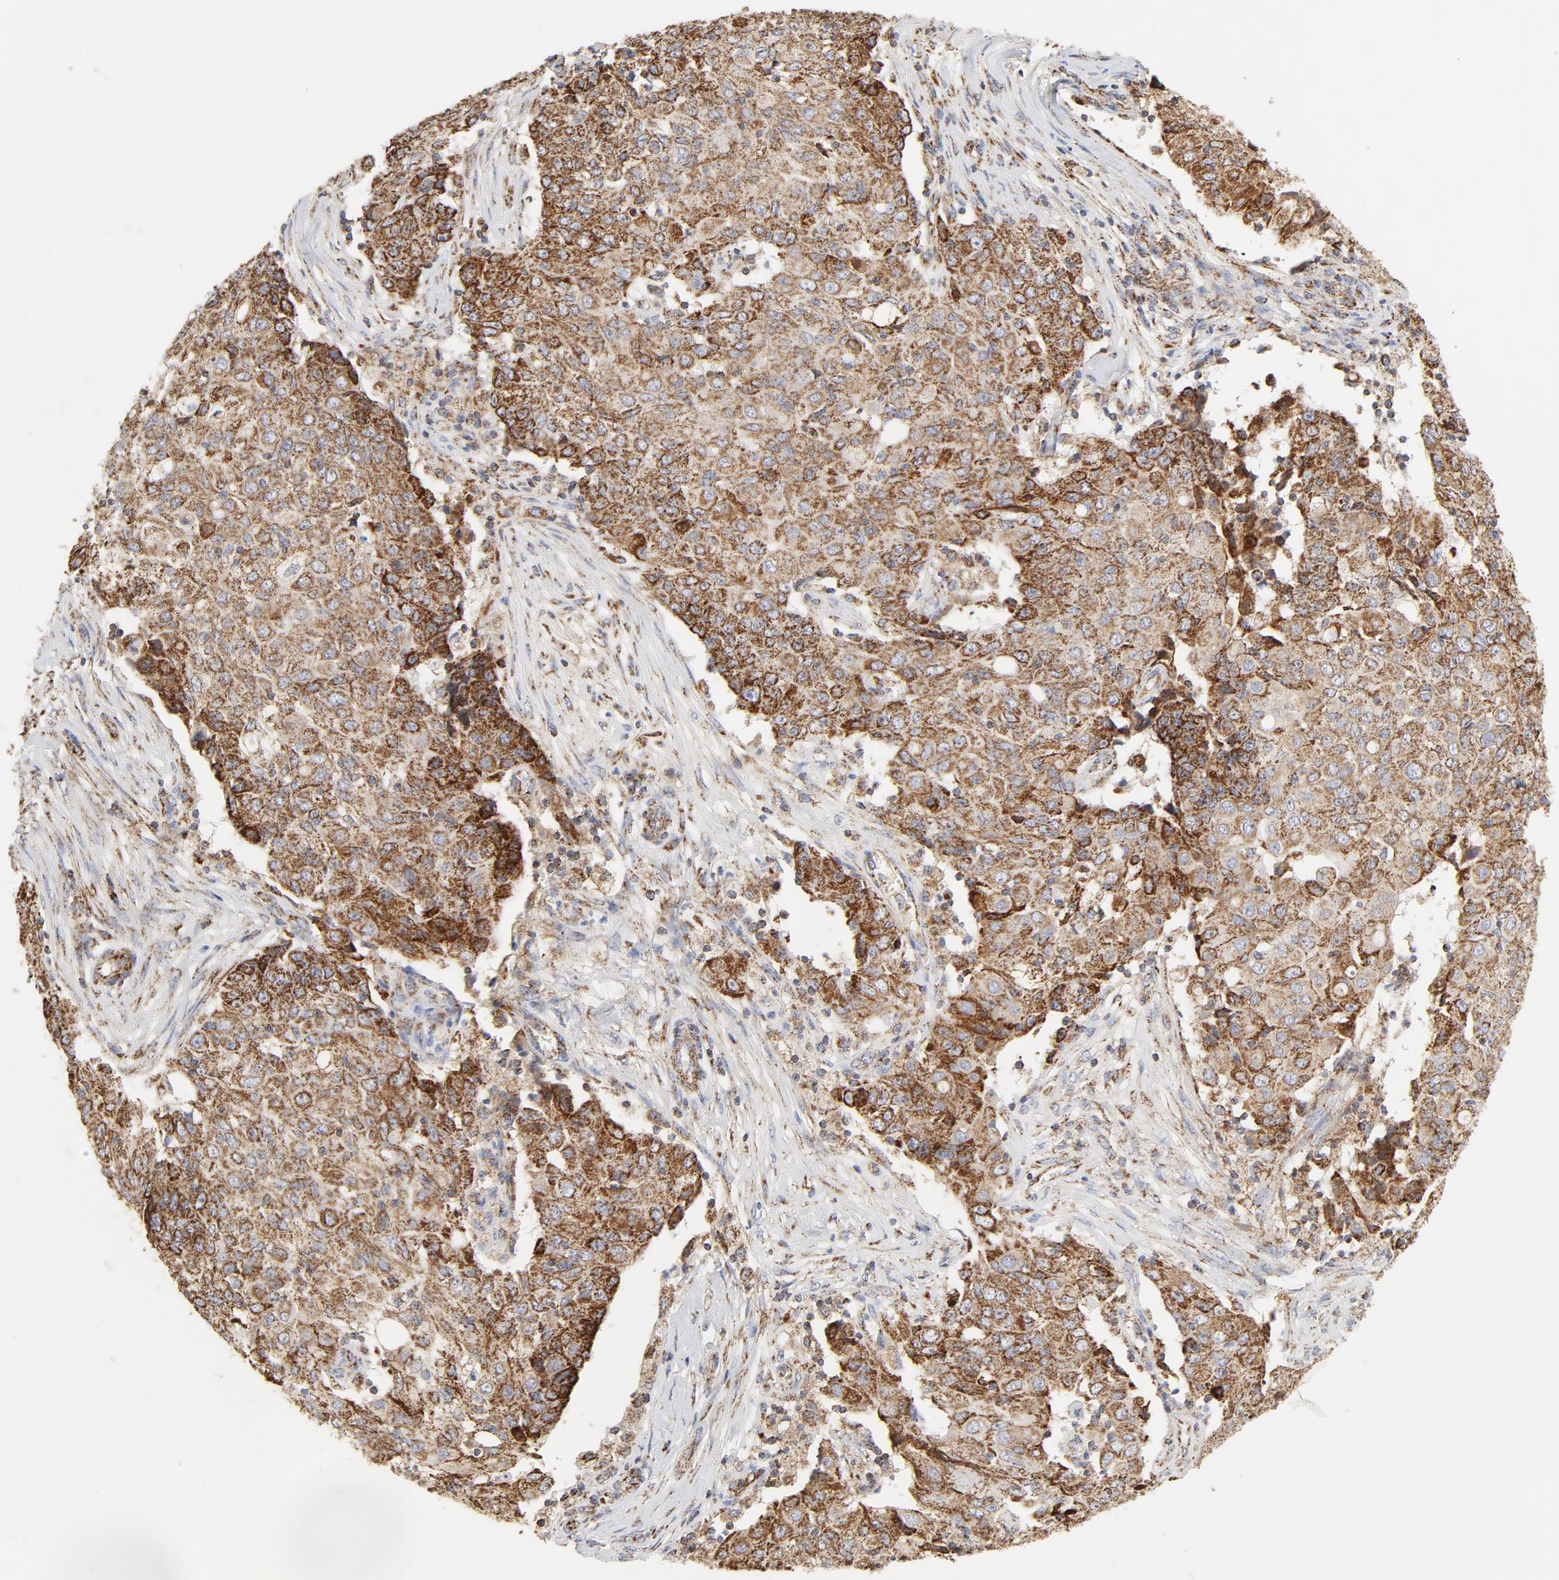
{"staining": {"intensity": "moderate", "quantity": ">75%", "location": "cytoplasmic/membranous"}, "tissue": "ovarian cancer", "cell_type": "Tumor cells", "image_type": "cancer", "snomed": [{"axis": "morphology", "description": "Carcinoma, endometroid"}, {"axis": "topography", "description": "Ovary"}], "caption": "A brown stain highlights moderate cytoplasmic/membranous expression of a protein in ovarian endometroid carcinoma tumor cells.", "gene": "PCNX4", "patient": {"sex": "female", "age": 42}}